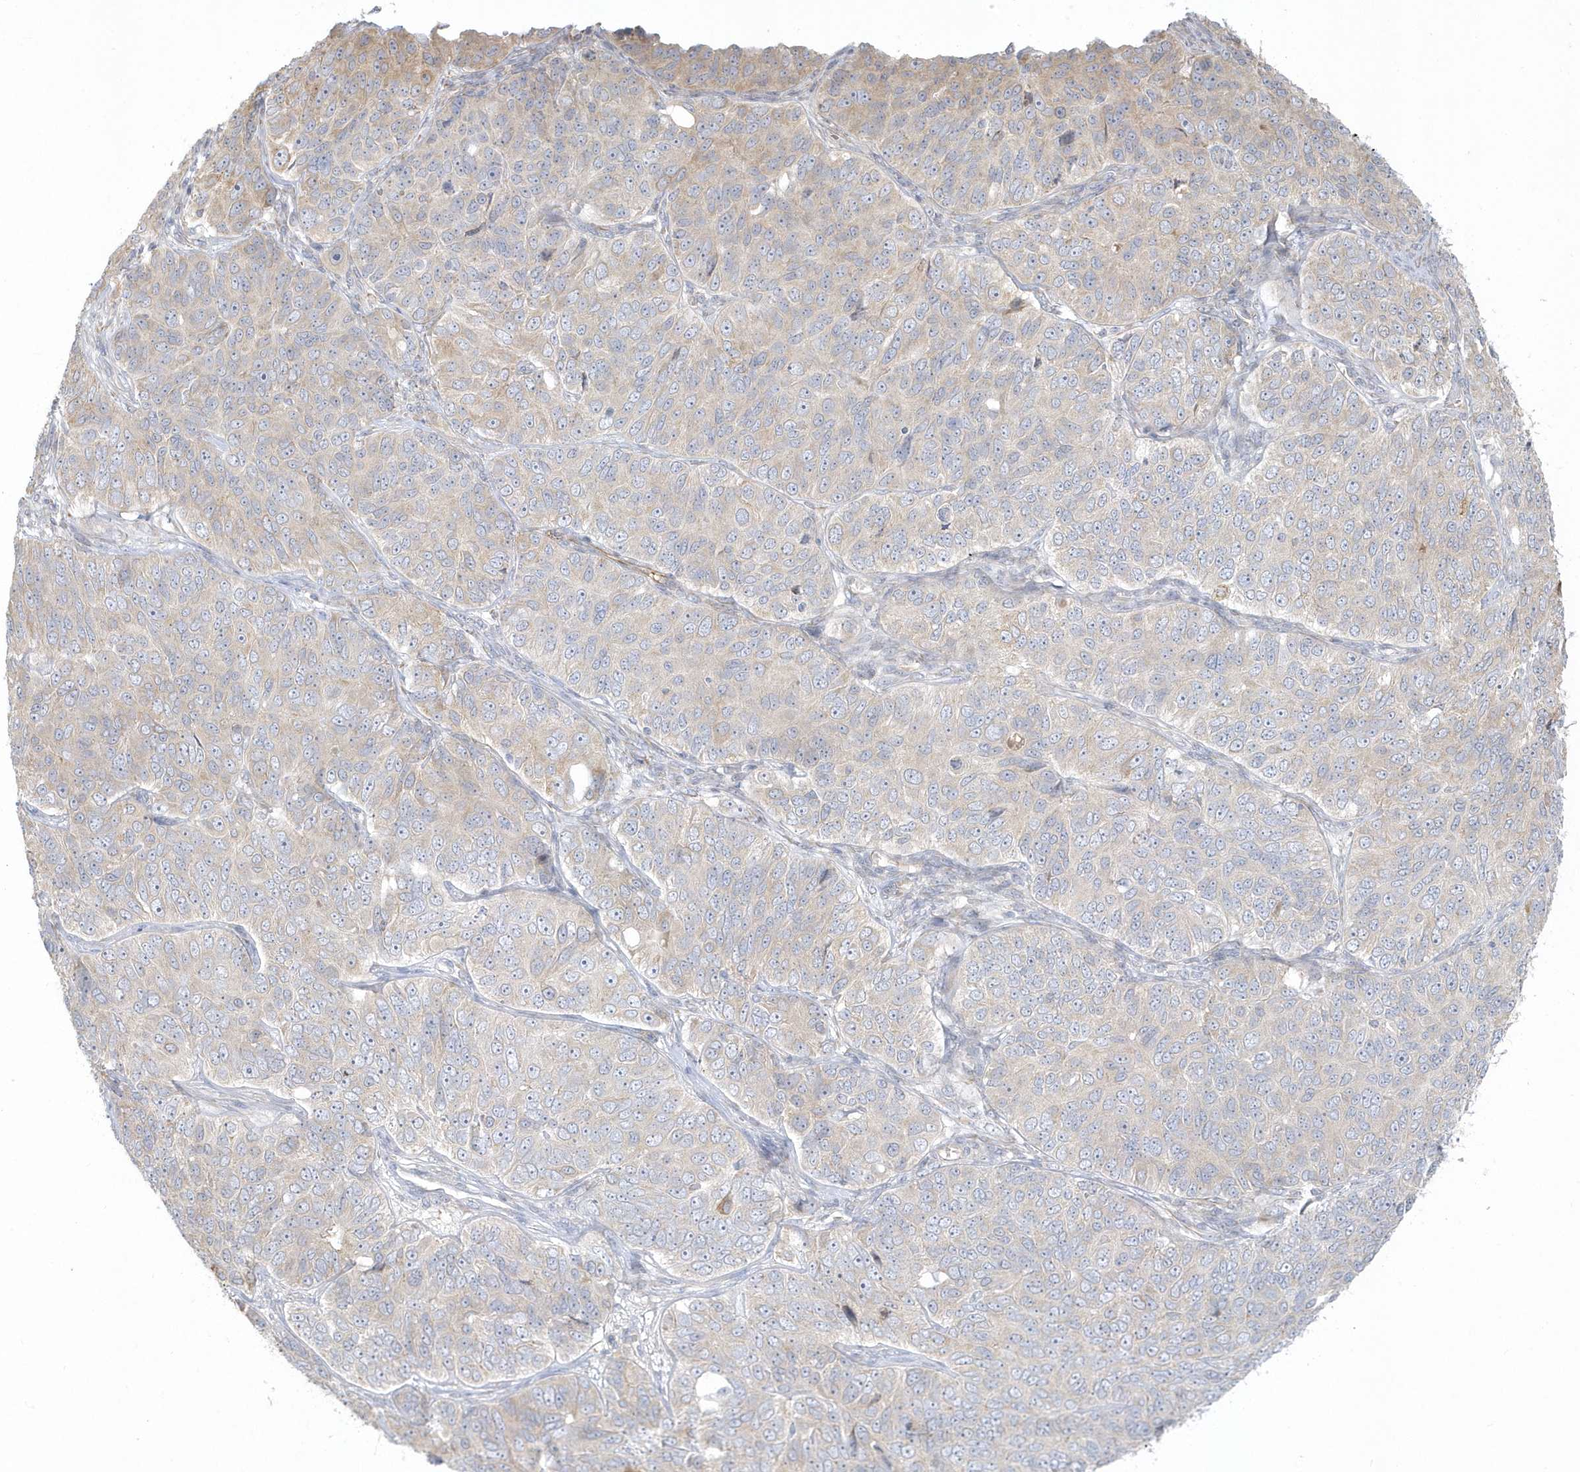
{"staining": {"intensity": "weak", "quantity": "<25%", "location": "cytoplasmic/membranous"}, "tissue": "ovarian cancer", "cell_type": "Tumor cells", "image_type": "cancer", "snomed": [{"axis": "morphology", "description": "Carcinoma, endometroid"}, {"axis": "topography", "description": "Ovary"}], "caption": "IHC histopathology image of neoplastic tissue: human endometroid carcinoma (ovarian) stained with DAB exhibits no significant protein staining in tumor cells.", "gene": "THADA", "patient": {"sex": "female", "age": 51}}